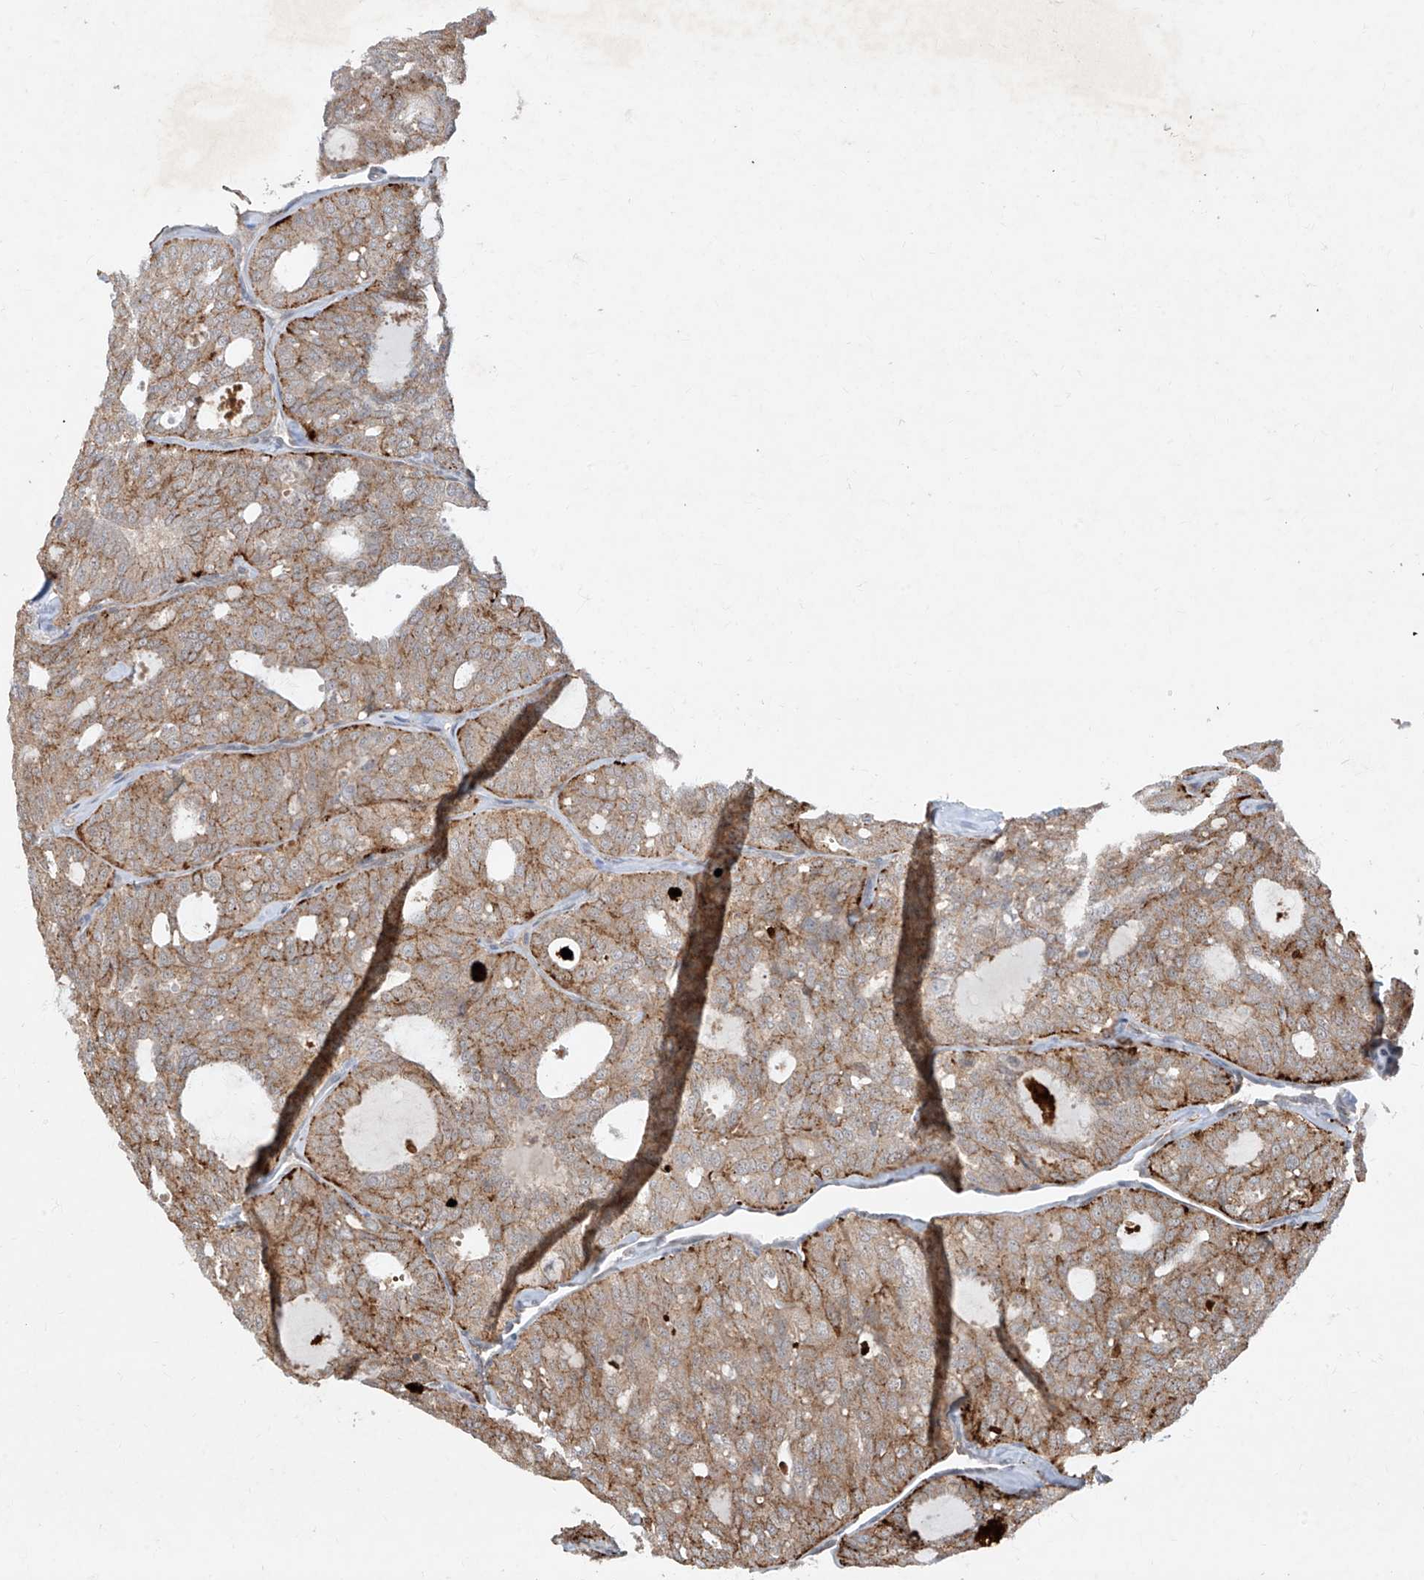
{"staining": {"intensity": "moderate", "quantity": "25%-75%", "location": "cytoplasmic/membranous"}, "tissue": "thyroid cancer", "cell_type": "Tumor cells", "image_type": "cancer", "snomed": [{"axis": "morphology", "description": "Follicular adenoma carcinoma, NOS"}, {"axis": "topography", "description": "Thyroid gland"}], "caption": "Thyroid follicular adenoma carcinoma tissue displays moderate cytoplasmic/membranous positivity in approximately 25%-75% of tumor cells, visualized by immunohistochemistry.", "gene": "ZNF358", "patient": {"sex": "male", "age": 75}}